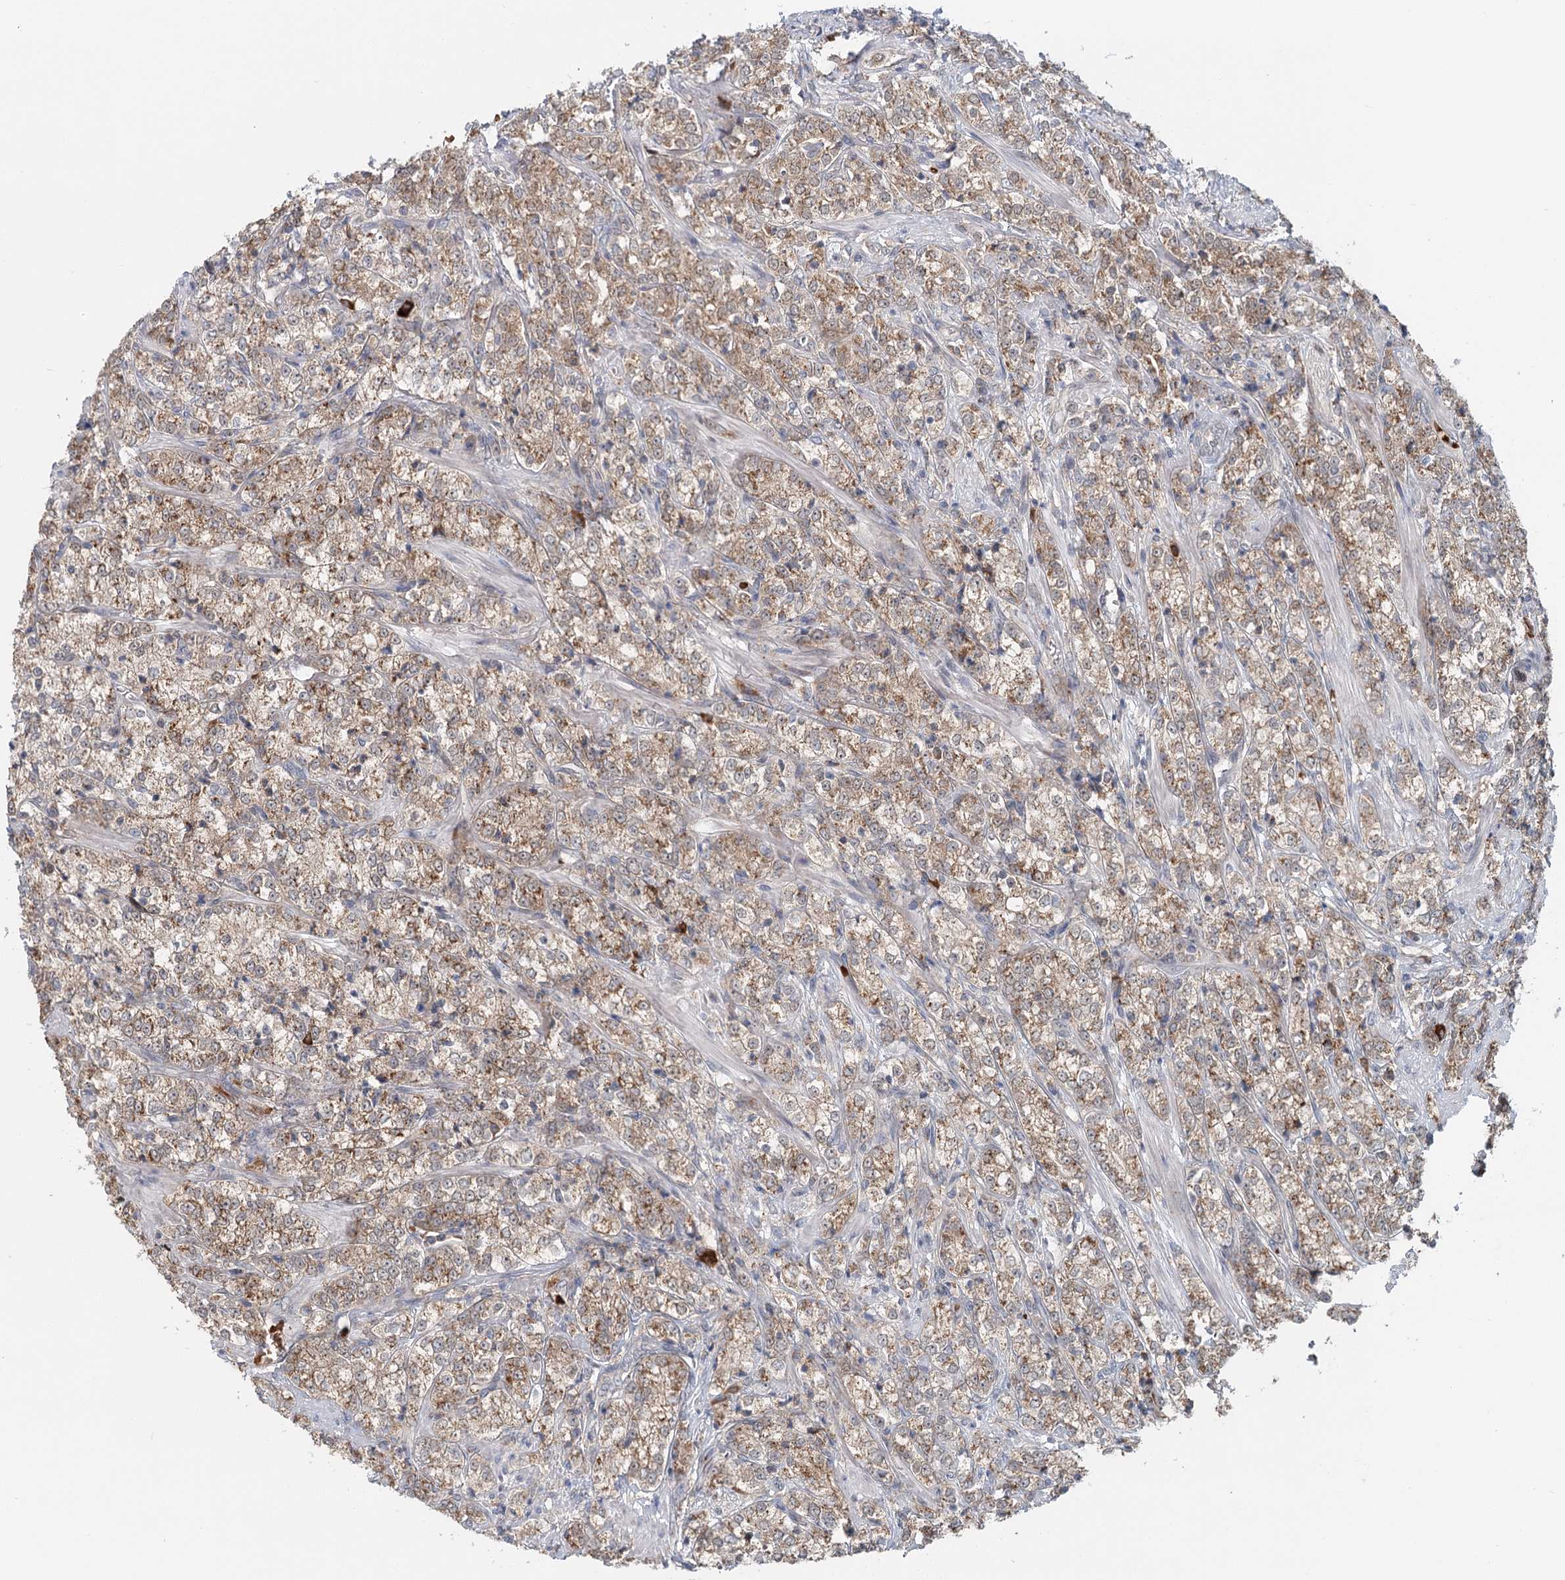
{"staining": {"intensity": "moderate", "quantity": ">75%", "location": "cytoplasmic/membranous"}, "tissue": "prostate cancer", "cell_type": "Tumor cells", "image_type": "cancer", "snomed": [{"axis": "morphology", "description": "Adenocarcinoma, High grade"}, {"axis": "topography", "description": "Prostate"}], "caption": "This is a photomicrograph of immunohistochemistry (IHC) staining of prostate adenocarcinoma (high-grade), which shows moderate expression in the cytoplasmic/membranous of tumor cells.", "gene": "ADK", "patient": {"sex": "male", "age": 69}}